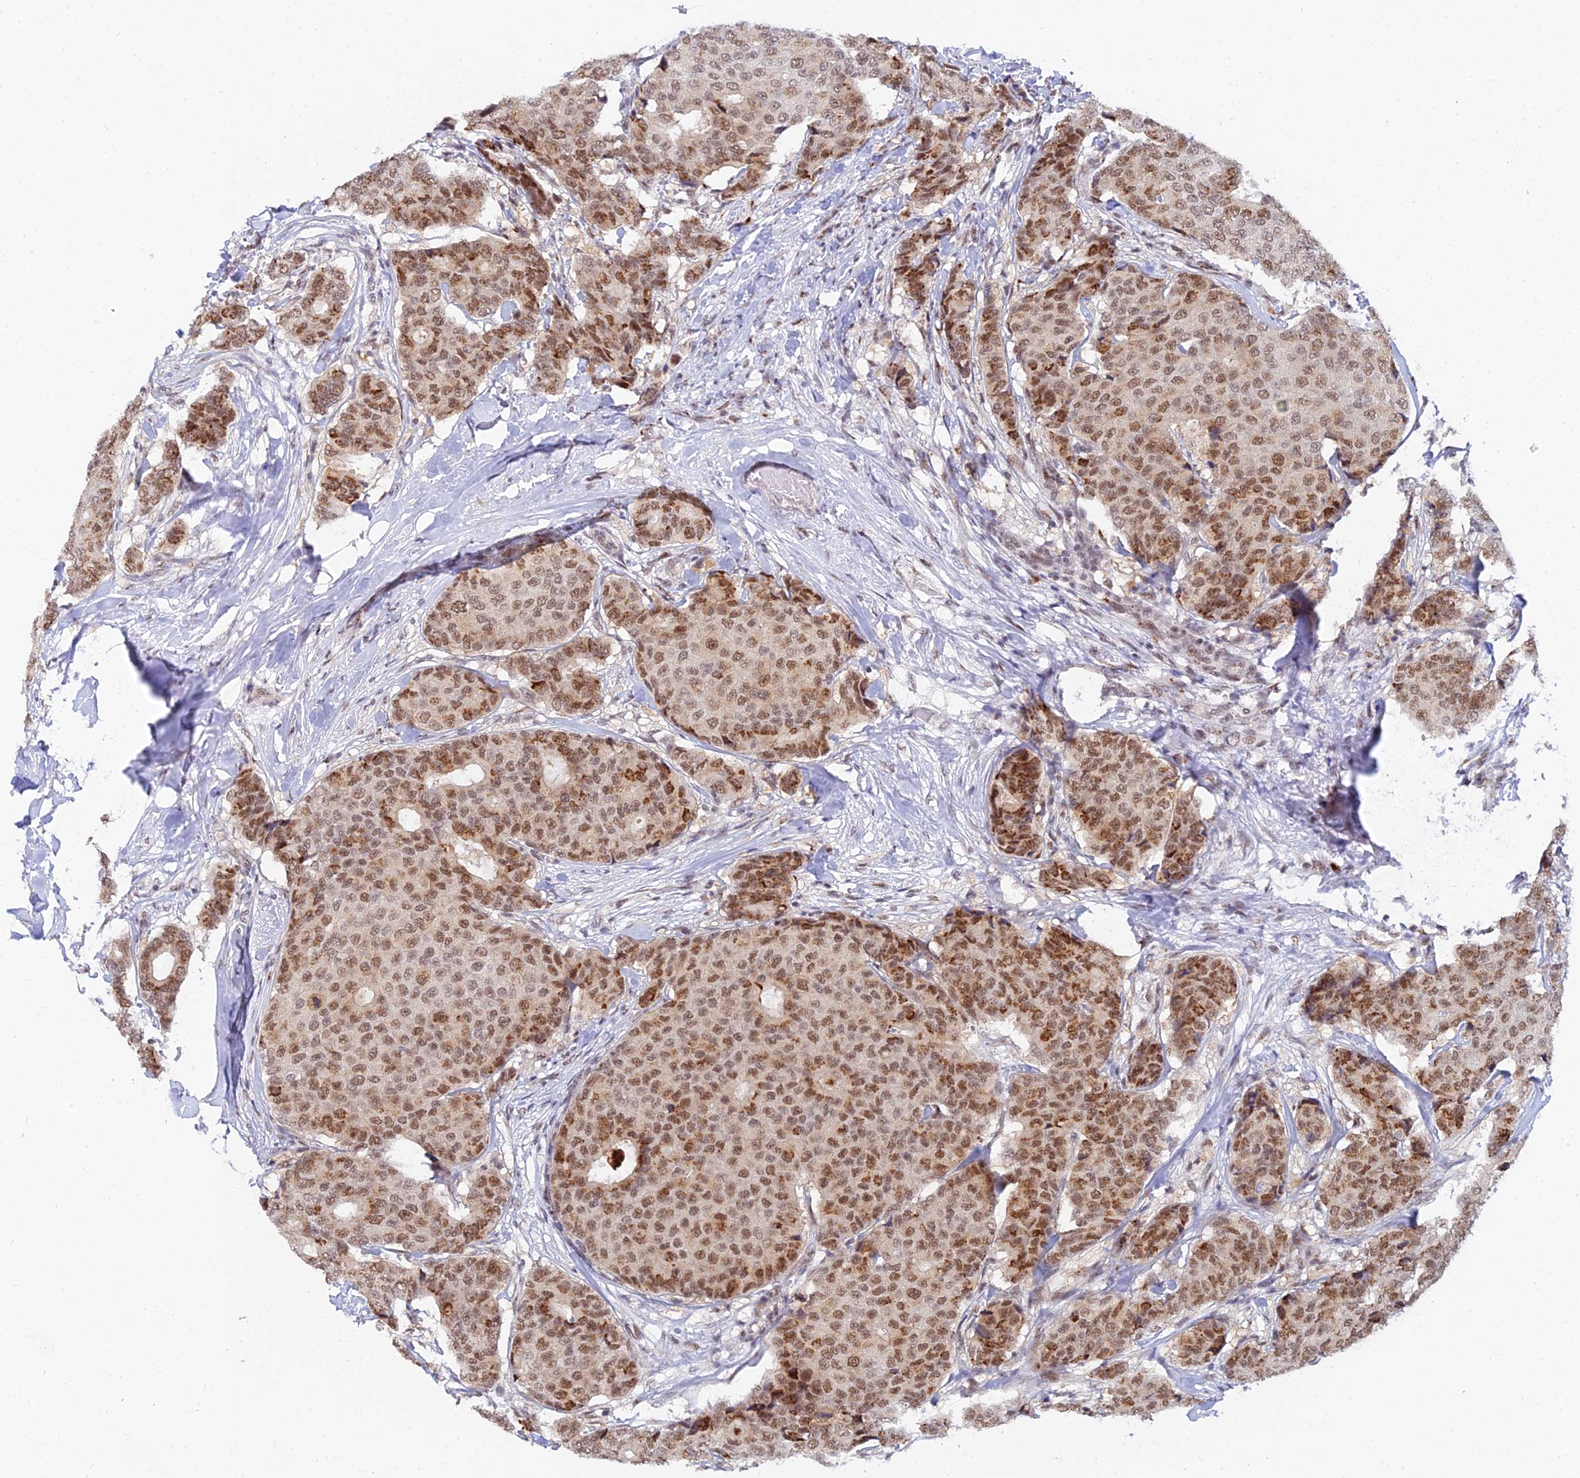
{"staining": {"intensity": "moderate", "quantity": ">75%", "location": "cytoplasmic/membranous,nuclear"}, "tissue": "breast cancer", "cell_type": "Tumor cells", "image_type": "cancer", "snomed": [{"axis": "morphology", "description": "Duct carcinoma"}, {"axis": "topography", "description": "Breast"}], "caption": "An immunohistochemistry histopathology image of tumor tissue is shown. Protein staining in brown highlights moderate cytoplasmic/membranous and nuclear positivity in breast cancer within tumor cells. (IHC, brightfield microscopy, high magnification).", "gene": "THOC3", "patient": {"sex": "female", "age": 75}}